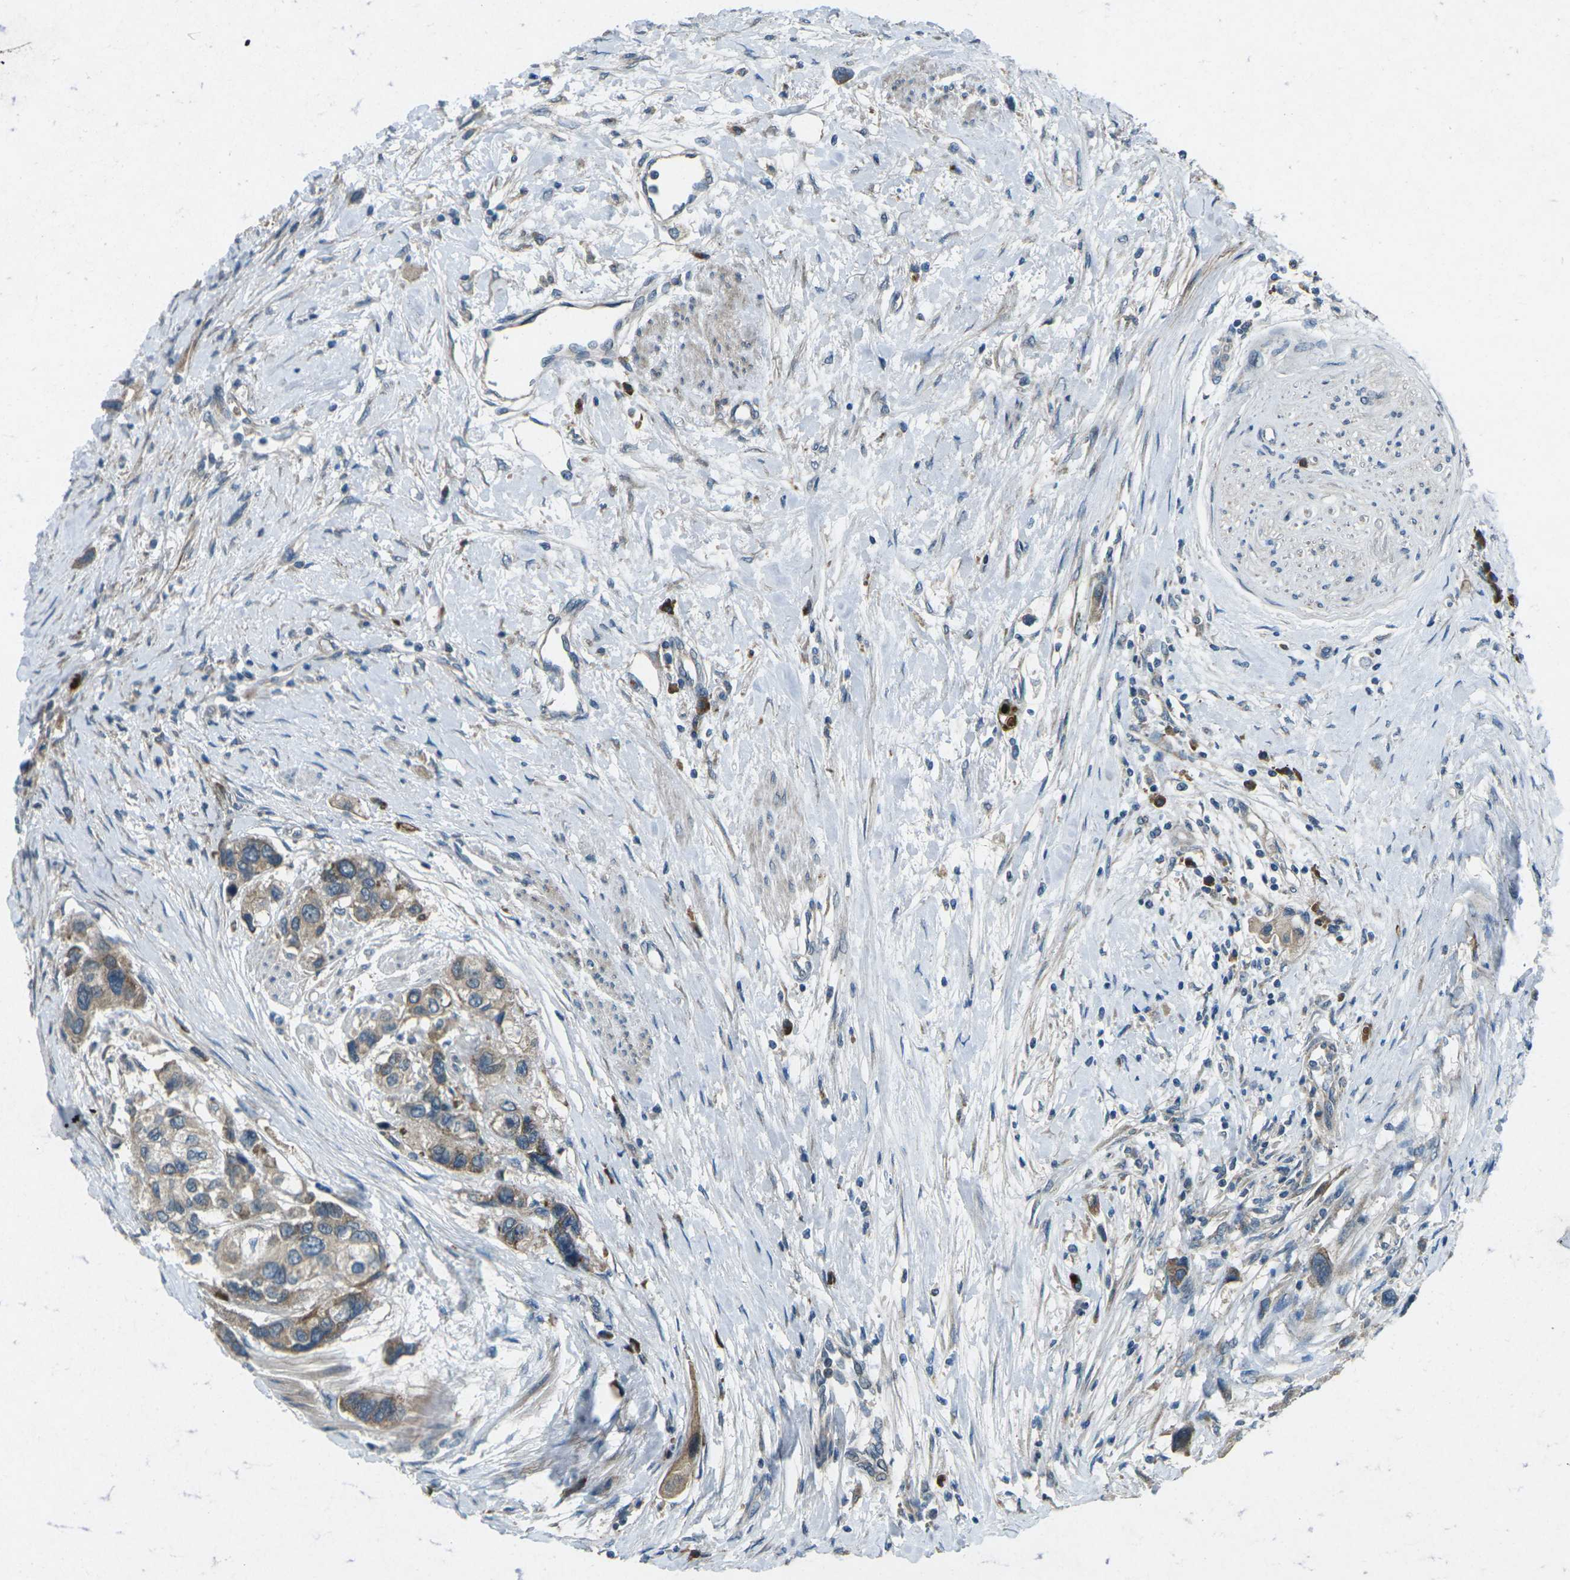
{"staining": {"intensity": "weak", "quantity": ">75%", "location": "cytoplasmic/membranous"}, "tissue": "urothelial cancer", "cell_type": "Tumor cells", "image_type": "cancer", "snomed": [{"axis": "morphology", "description": "Urothelial carcinoma, High grade"}, {"axis": "topography", "description": "Urinary bladder"}], "caption": "Urothelial cancer was stained to show a protein in brown. There is low levels of weak cytoplasmic/membranous expression in approximately >75% of tumor cells. (DAB (3,3'-diaminobenzidine) IHC, brown staining for protein, blue staining for nuclei).", "gene": "CDK16", "patient": {"sex": "female", "age": 56}}